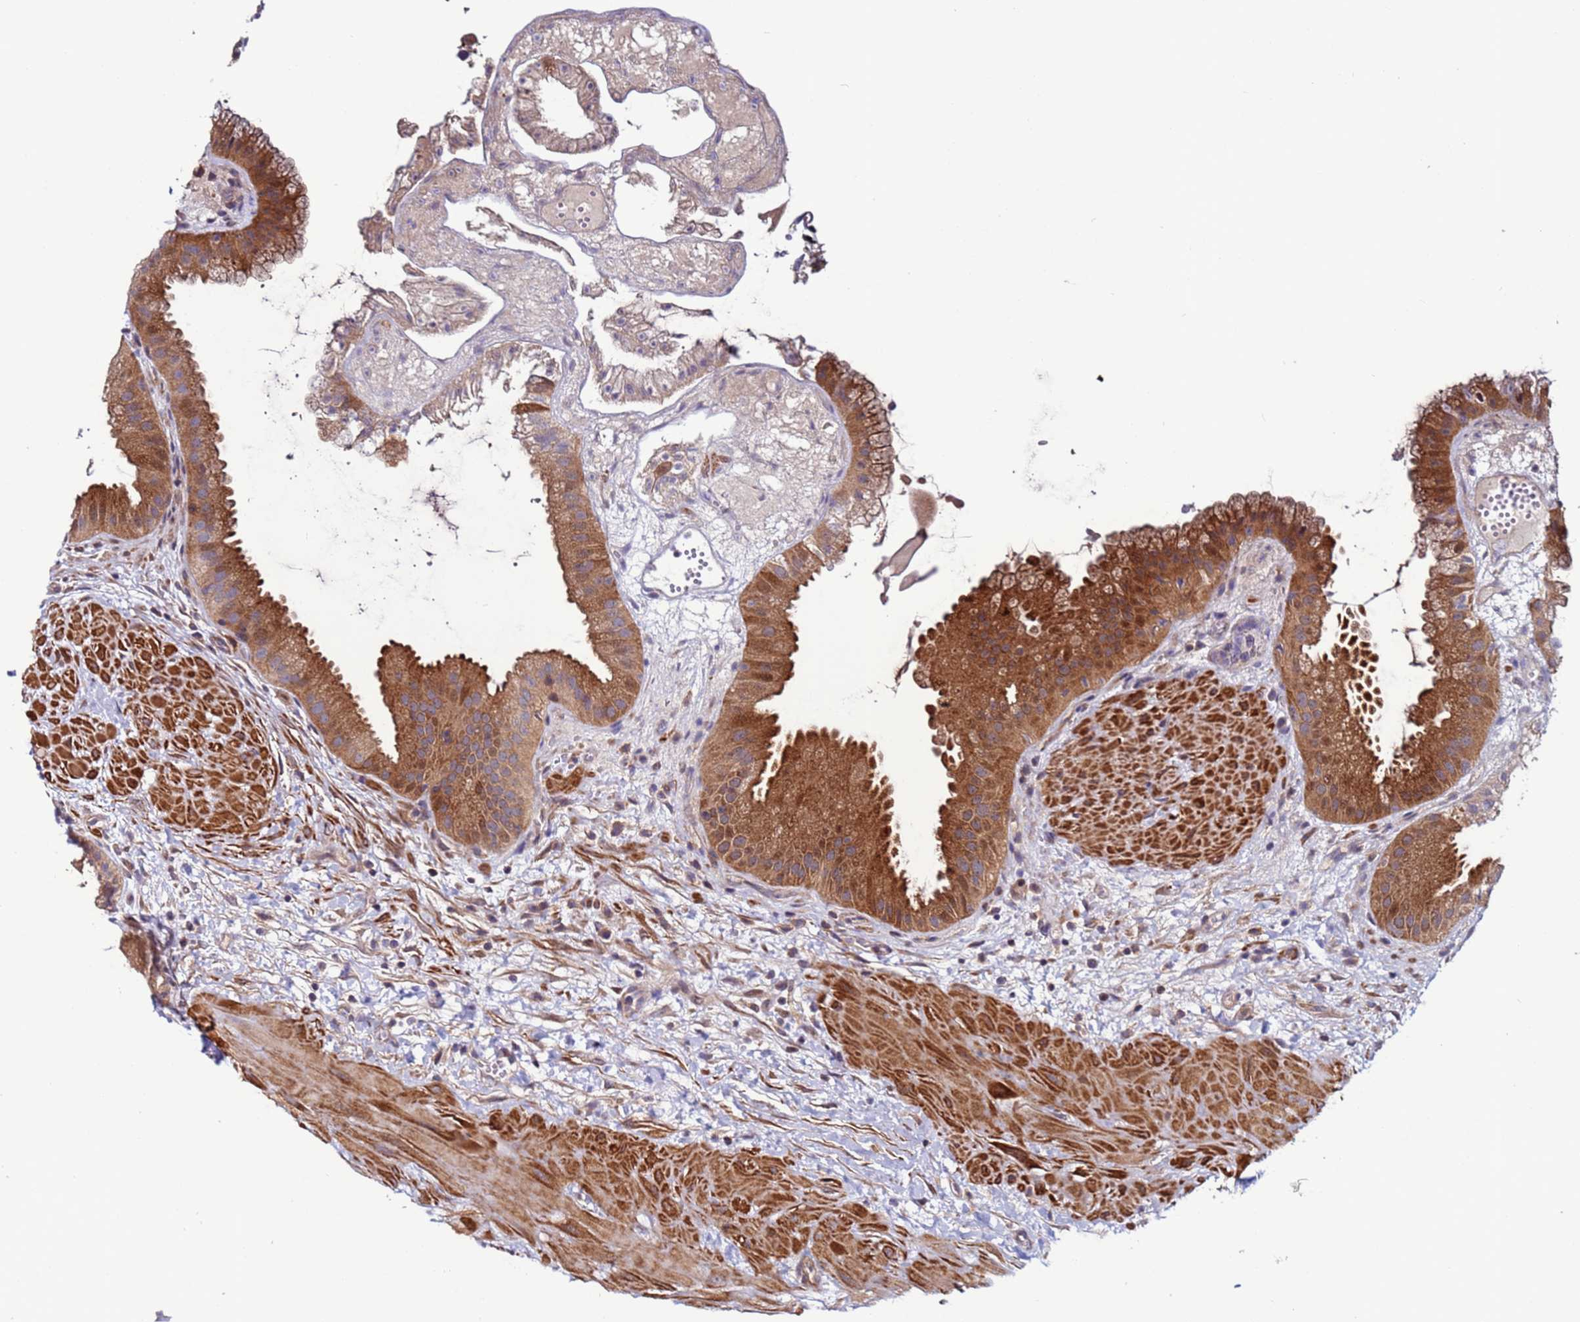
{"staining": {"intensity": "strong", "quantity": ">75%", "location": "cytoplasmic/membranous"}, "tissue": "gallbladder", "cell_type": "Glandular cells", "image_type": "normal", "snomed": [{"axis": "morphology", "description": "Normal tissue, NOS"}, {"axis": "topography", "description": "Gallbladder"}], "caption": "Glandular cells exhibit high levels of strong cytoplasmic/membranous expression in approximately >75% of cells in benign human gallbladder.", "gene": "GAREM1", "patient": {"sex": "female", "age": 64}}